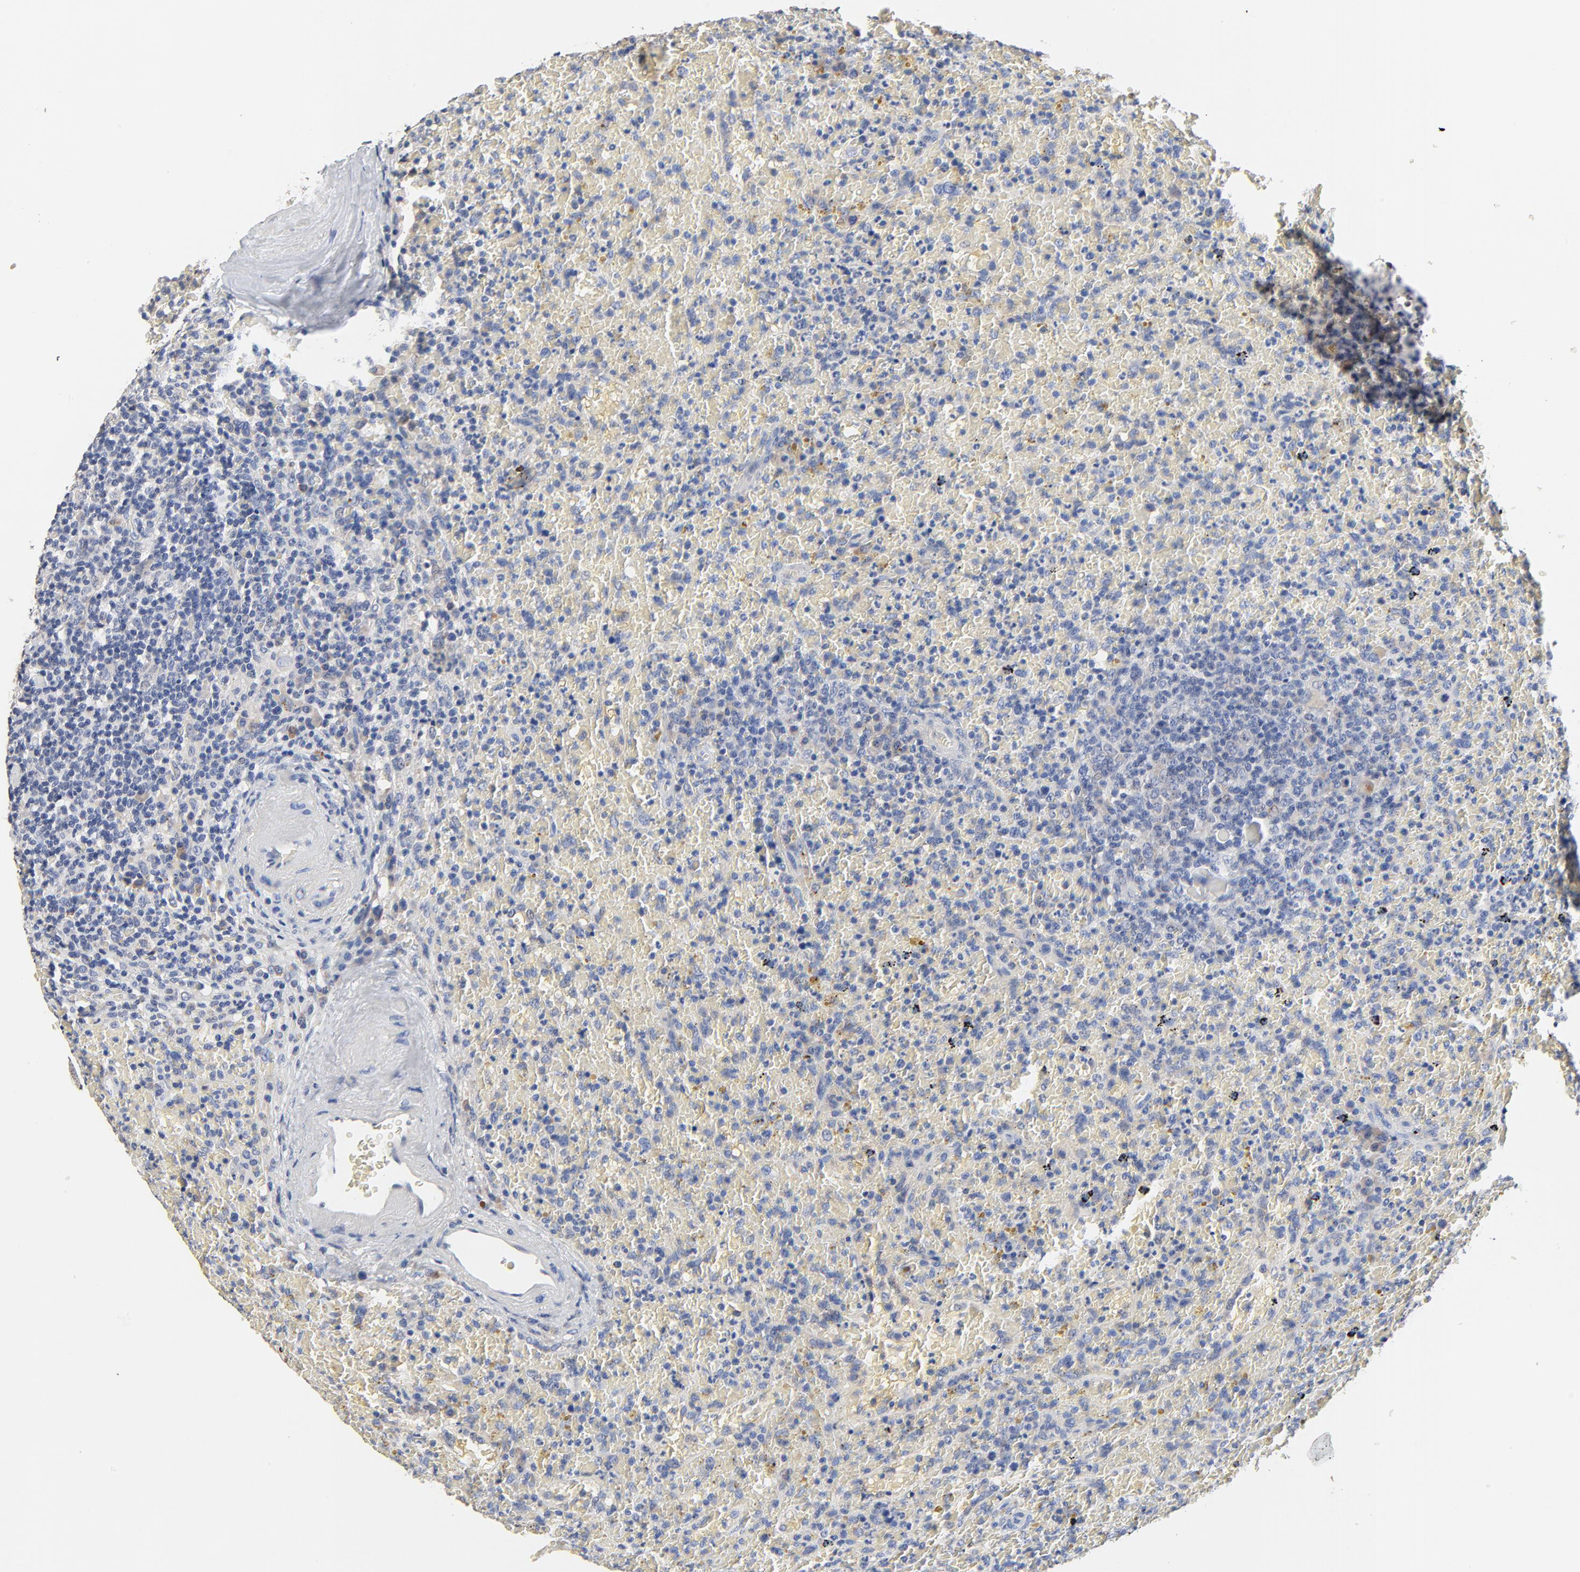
{"staining": {"intensity": "negative", "quantity": "none", "location": "none"}, "tissue": "lymphoma", "cell_type": "Tumor cells", "image_type": "cancer", "snomed": [{"axis": "morphology", "description": "Malignant lymphoma, non-Hodgkin's type, High grade"}, {"axis": "topography", "description": "Spleen"}, {"axis": "topography", "description": "Lymph node"}], "caption": "High magnification brightfield microscopy of high-grade malignant lymphoma, non-Hodgkin's type stained with DAB (brown) and counterstained with hematoxylin (blue): tumor cells show no significant expression.", "gene": "FBXL5", "patient": {"sex": "female", "age": 70}}